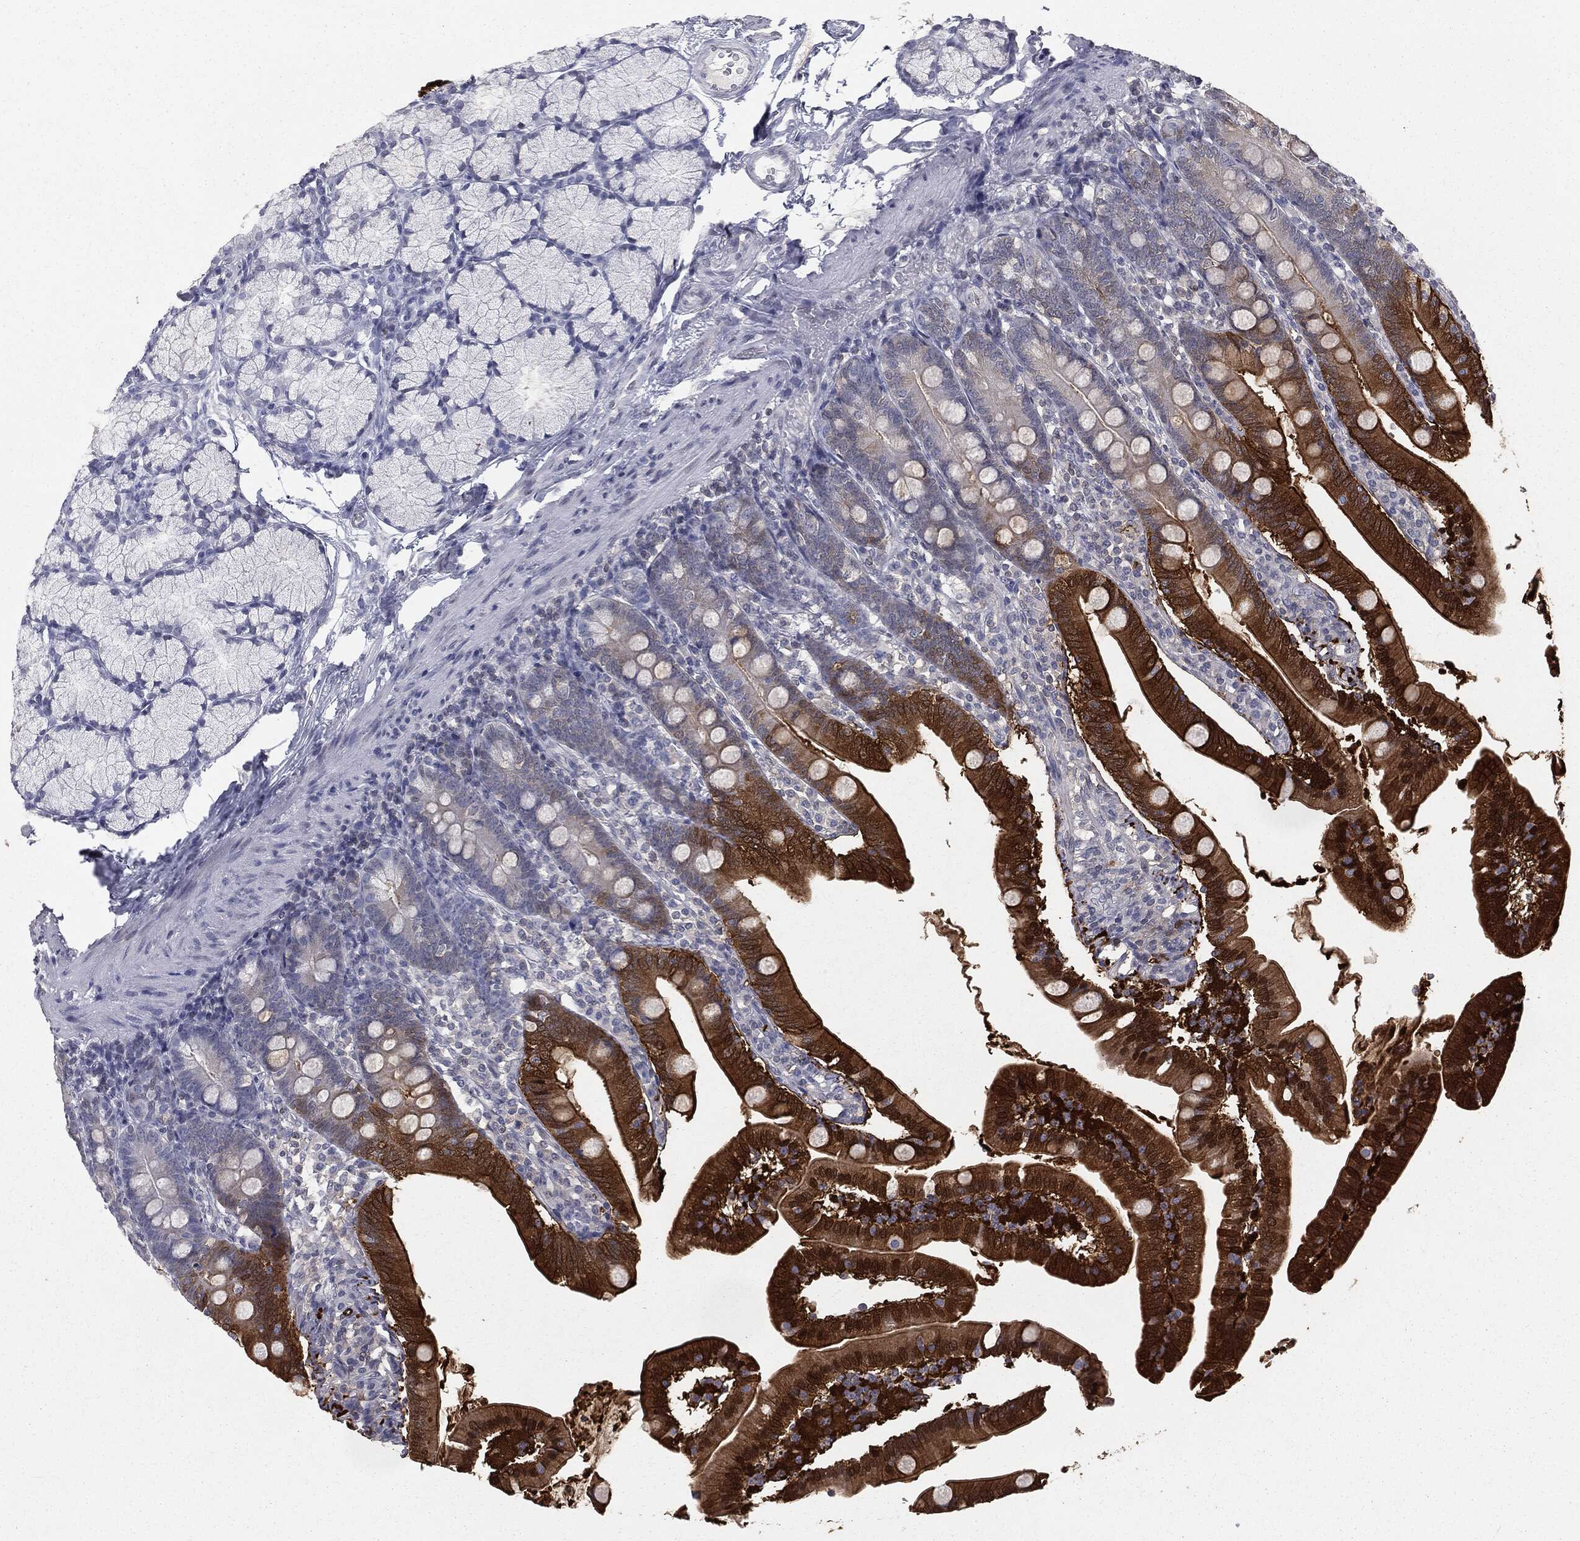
{"staining": {"intensity": "strong", "quantity": "25%-75%", "location": "cytoplasmic/membranous,nuclear"}, "tissue": "duodenum", "cell_type": "Glandular cells", "image_type": "normal", "snomed": [{"axis": "morphology", "description": "Normal tissue, NOS"}, {"axis": "topography", "description": "Duodenum"}], "caption": "High-power microscopy captured an immunohistochemistry photomicrograph of benign duodenum, revealing strong cytoplasmic/membranous,nuclear staining in approximately 25%-75% of glandular cells. The staining is performed using DAB brown chromogen to label protein expression. The nuclei are counter-stained blue using hematoxylin.", "gene": "ALDOB", "patient": {"sex": "female", "age": 67}}